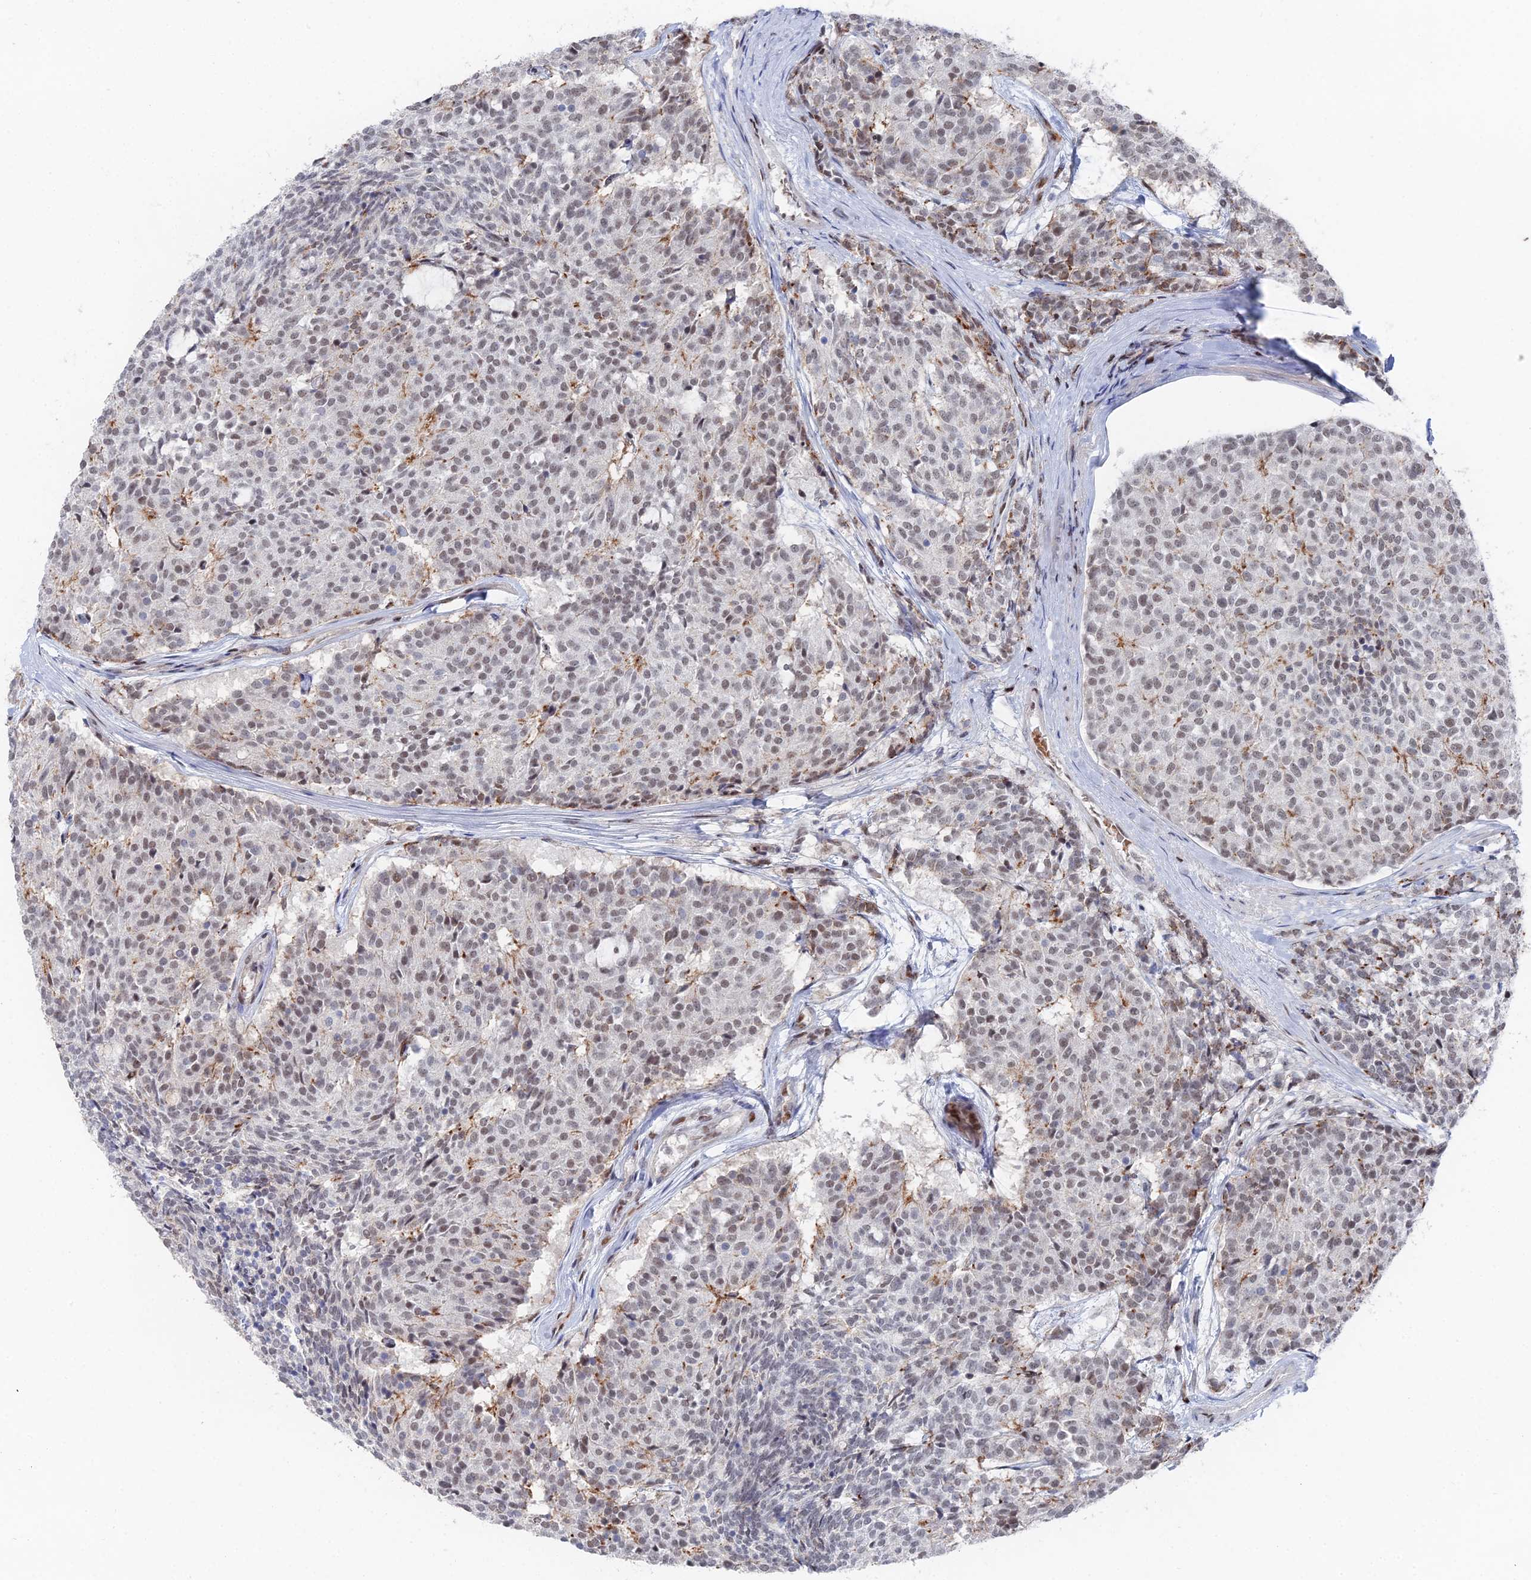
{"staining": {"intensity": "weak", "quantity": "25%-75%", "location": "cytoplasmic/membranous,nuclear"}, "tissue": "carcinoid", "cell_type": "Tumor cells", "image_type": "cancer", "snomed": [{"axis": "morphology", "description": "Carcinoid, malignant, NOS"}, {"axis": "topography", "description": "Pancreas"}], "caption": "A high-resolution micrograph shows immunohistochemistry (IHC) staining of carcinoid, which exhibits weak cytoplasmic/membranous and nuclear expression in approximately 25%-75% of tumor cells.", "gene": "GSC2", "patient": {"sex": "female", "age": 54}}